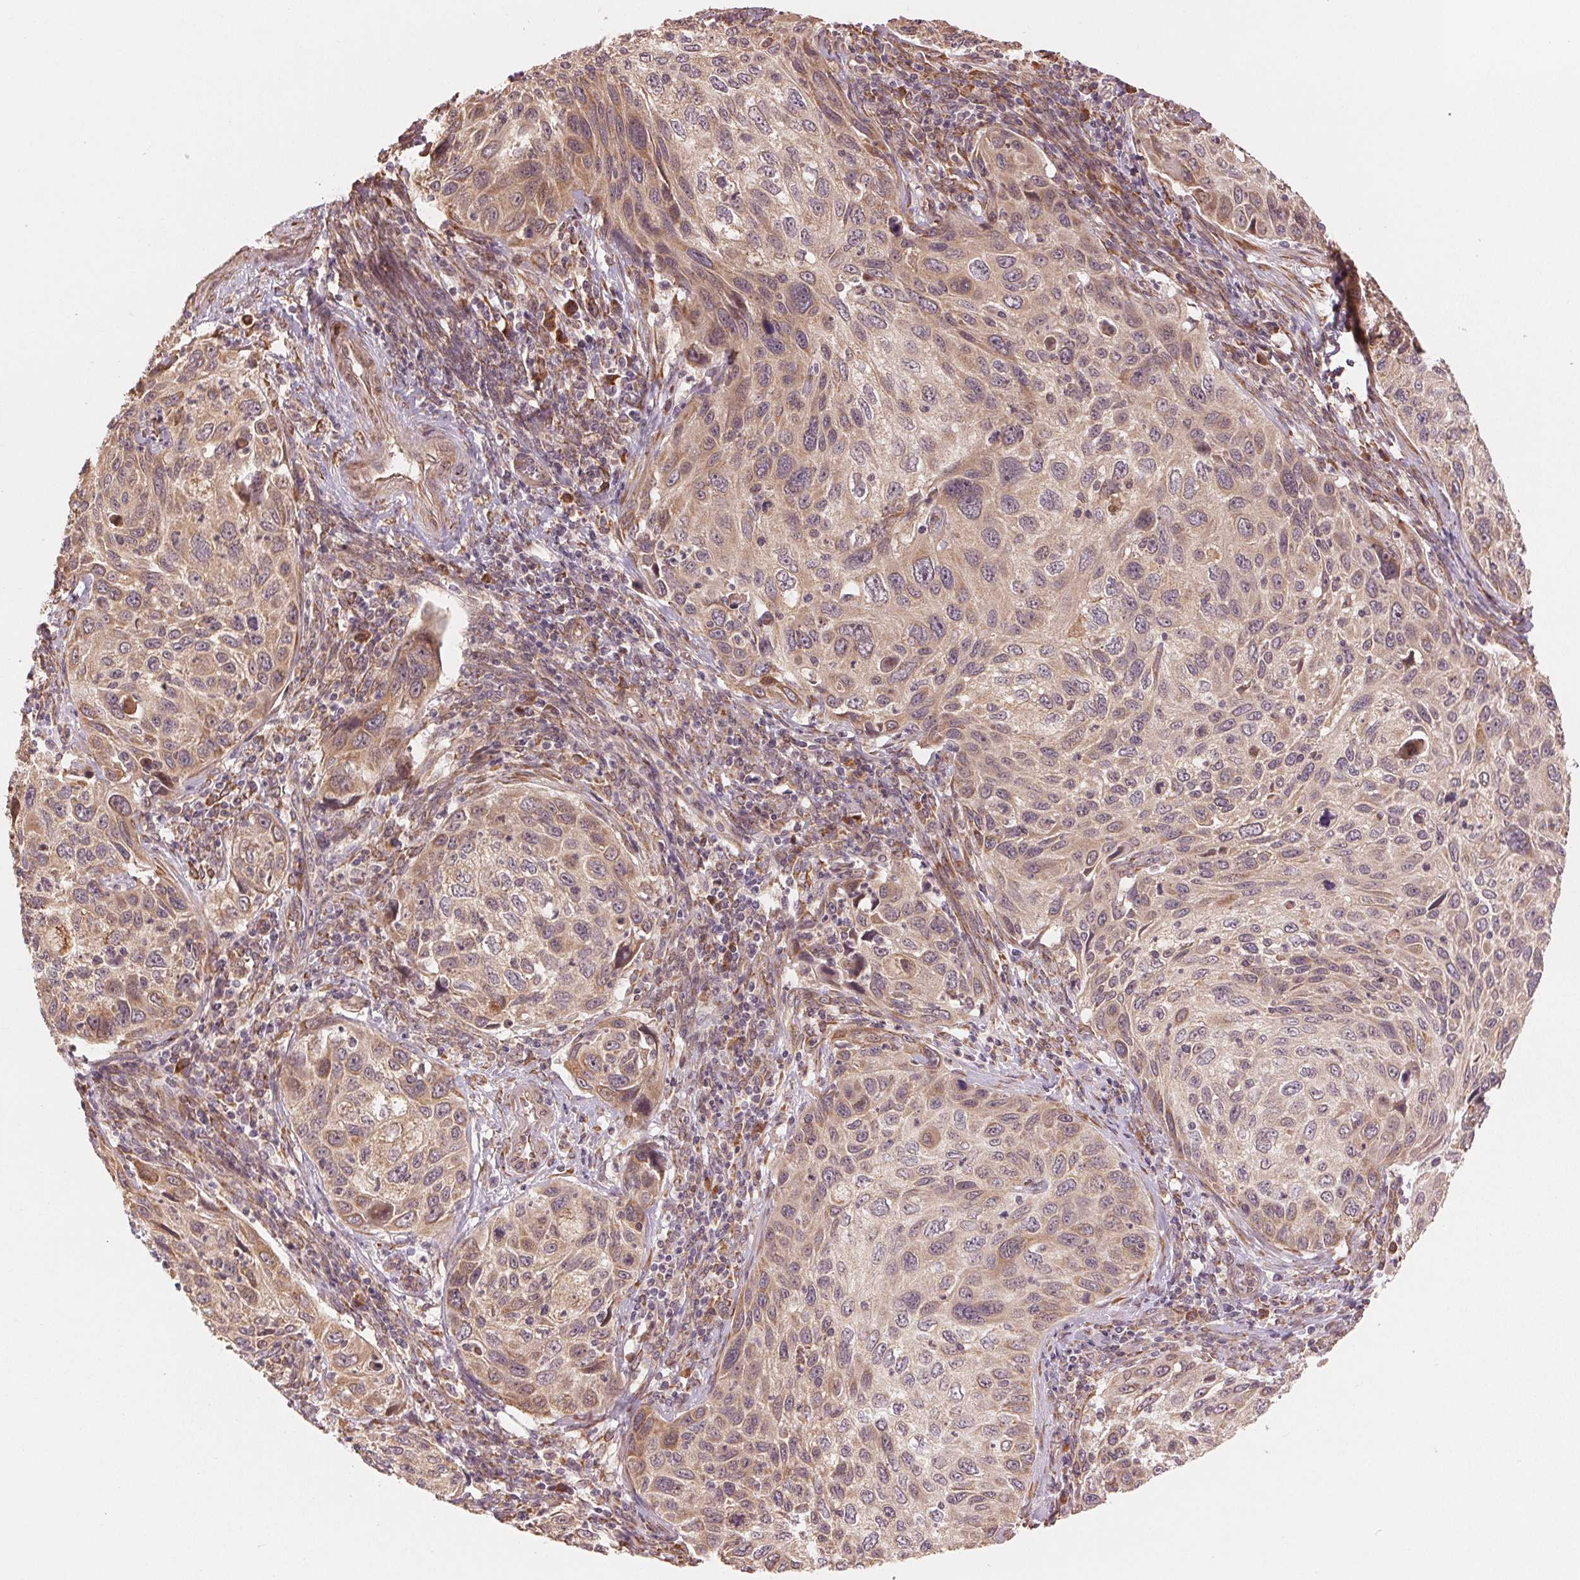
{"staining": {"intensity": "weak", "quantity": ">75%", "location": "cytoplasmic/membranous"}, "tissue": "cervical cancer", "cell_type": "Tumor cells", "image_type": "cancer", "snomed": [{"axis": "morphology", "description": "Squamous cell carcinoma, NOS"}, {"axis": "topography", "description": "Cervix"}], "caption": "A histopathology image of cervical squamous cell carcinoma stained for a protein displays weak cytoplasmic/membranous brown staining in tumor cells. Nuclei are stained in blue.", "gene": "SLC20A1", "patient": {"sex": "female", "age": 70}}